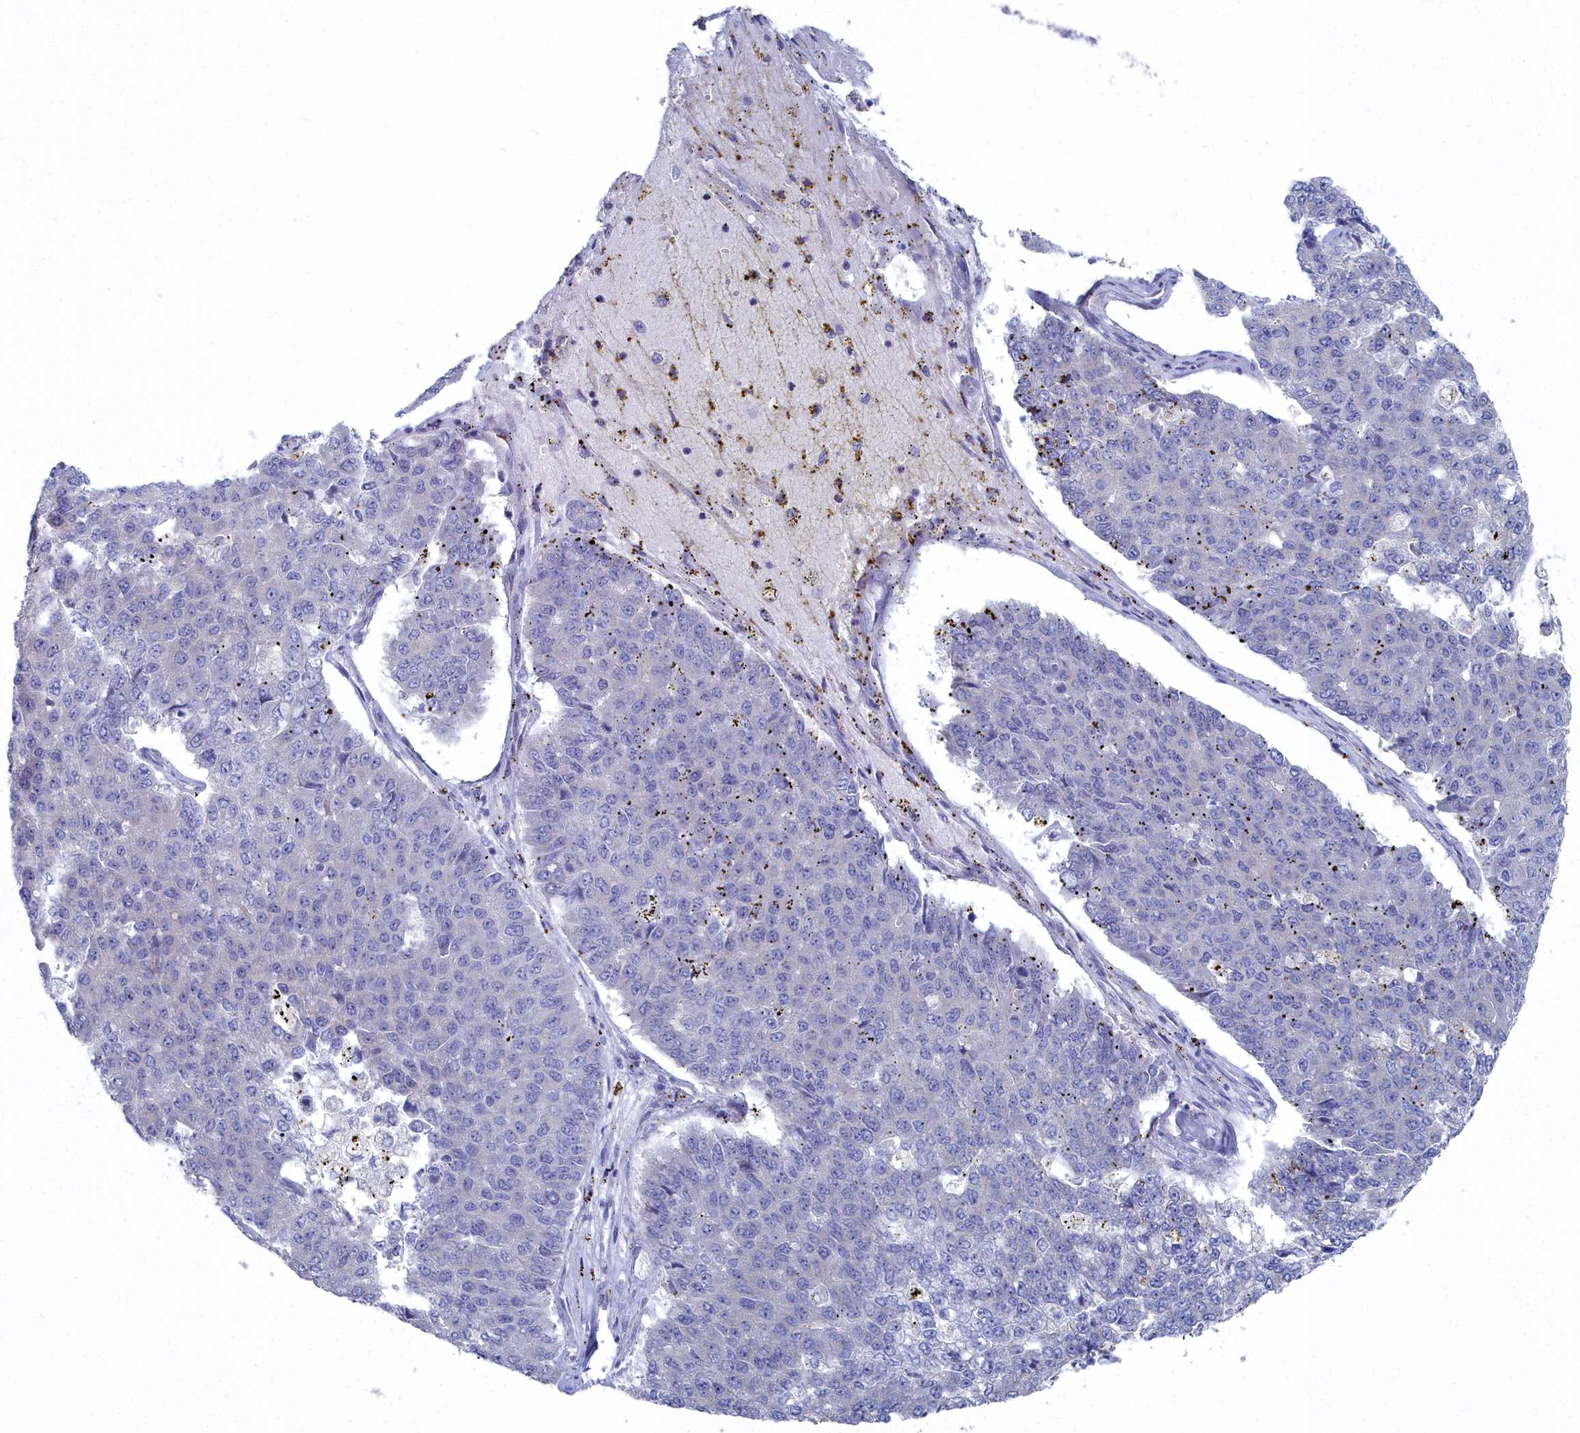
{"staining": {"intensity": "negative", "quantity": "none", "location": "none"}, "tissue": "pancreatic cancer", "cell_type": "Tumor cells", "image_type": "cancer", "snomed": [{"axis": "morphology", "description": "Adenocarcinoma, NOS"}, {"axis": "topography", "description": "Pancreas"}], "caption": "This is an immunohistochemistry (IHC) image of adenocarcinoma (pancreatic). There is no expression in tumor cells.", "gene": "CCDC149", "patient": {"sex": "male", "age": 50}}